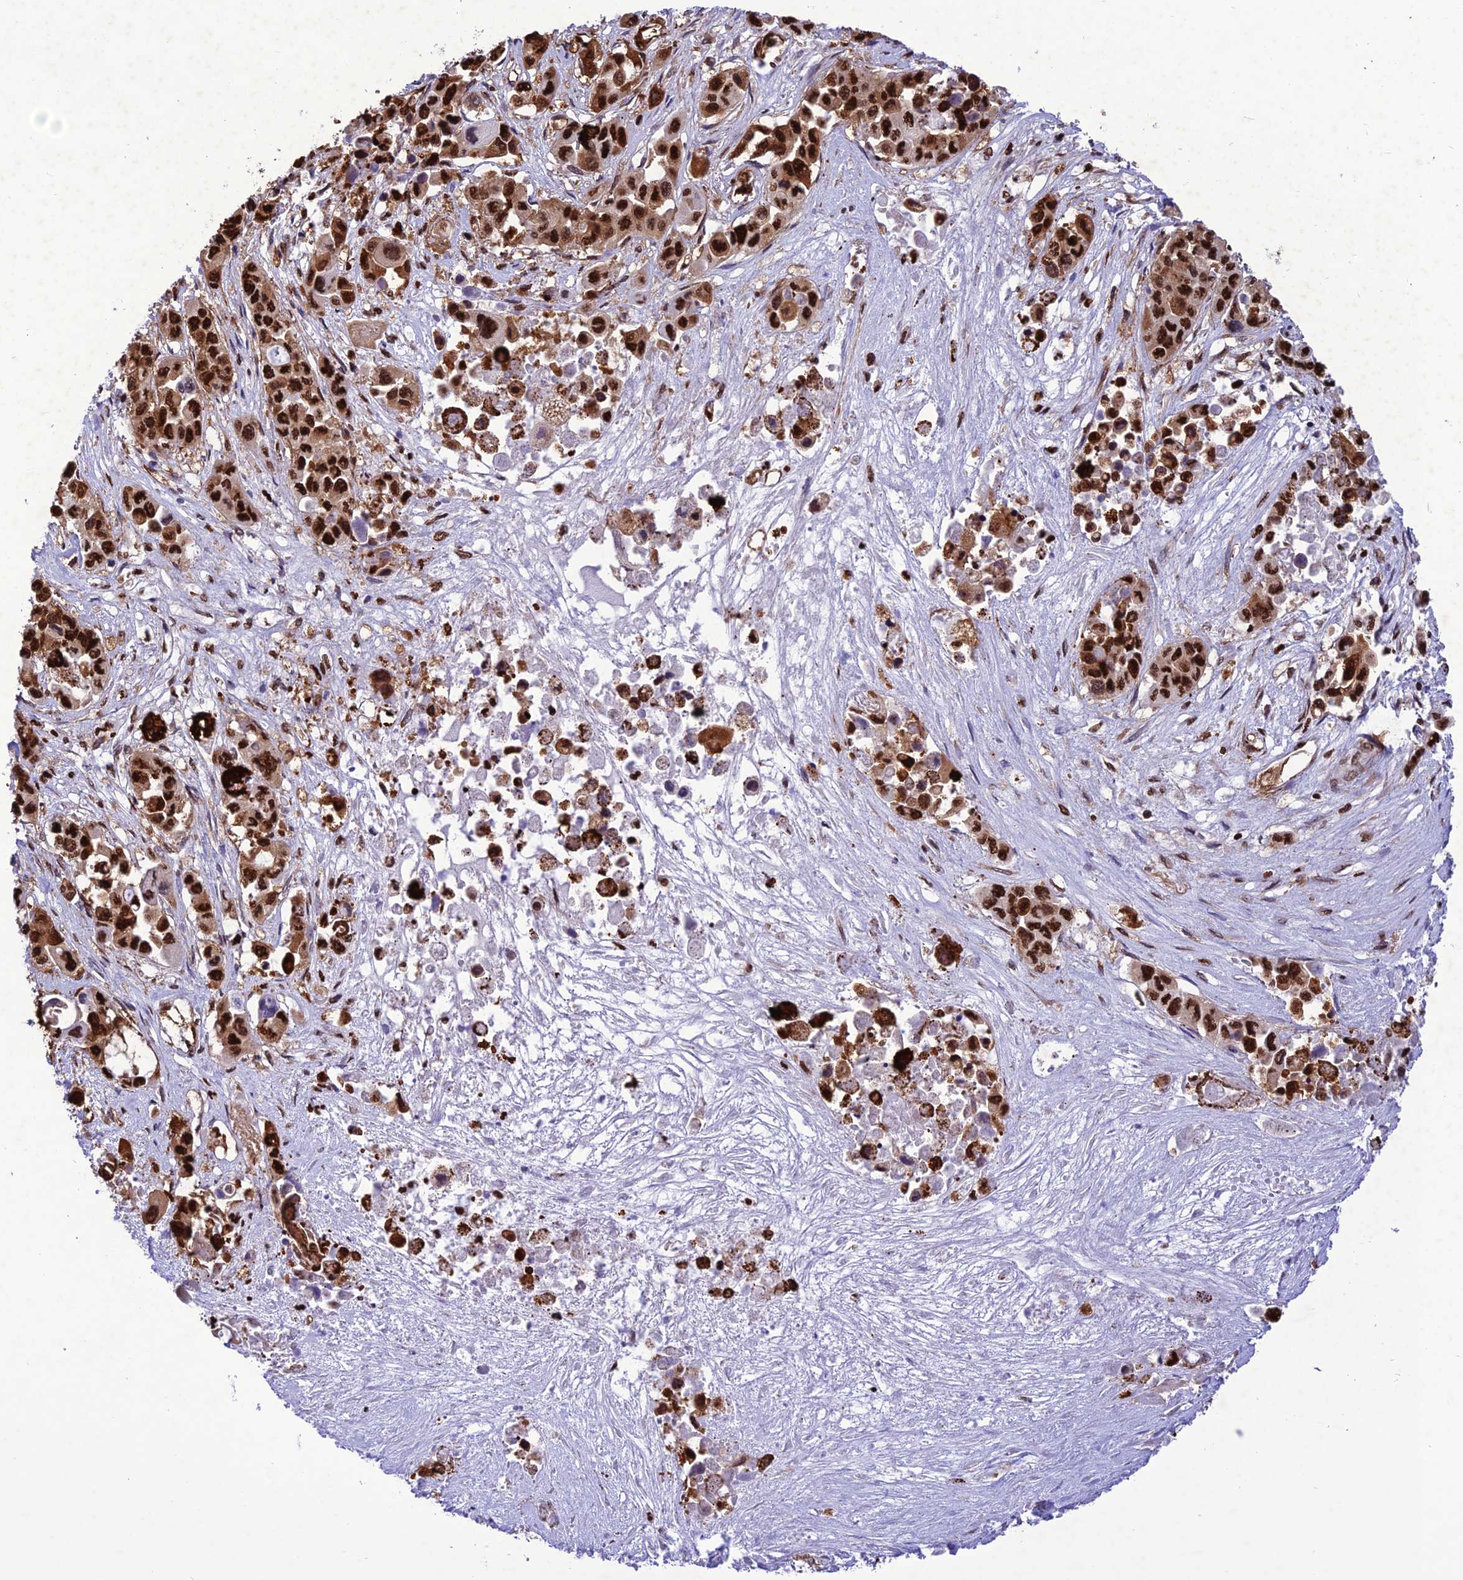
{"staining": {"intensity": "strong", "quantity": ">75%", "location": "cytoplasmic/membranous,nuclear"}, "tissue": "pancreatic cancer", "cell_type": "Tumor cells", "image_type": "cancer", "snomed": [{"axis": "morphology", "description": "Adenocarcinoma, NOS"}, {"axis": "topography", "description": "Pancreas"}], "caption": "High-magnification brightfield microscopy of pancreatic cancer stained with DAB (3,3'-diaminobenzidine) (brown) and counterstained with hematoxylin (blue). tumor cells exhibit strong cytoplasmic/membranous and nuclear staining is present in approximately>75% of cells.", "gene": "INO80E", "patient": {"sex": "male", "age": 92}}